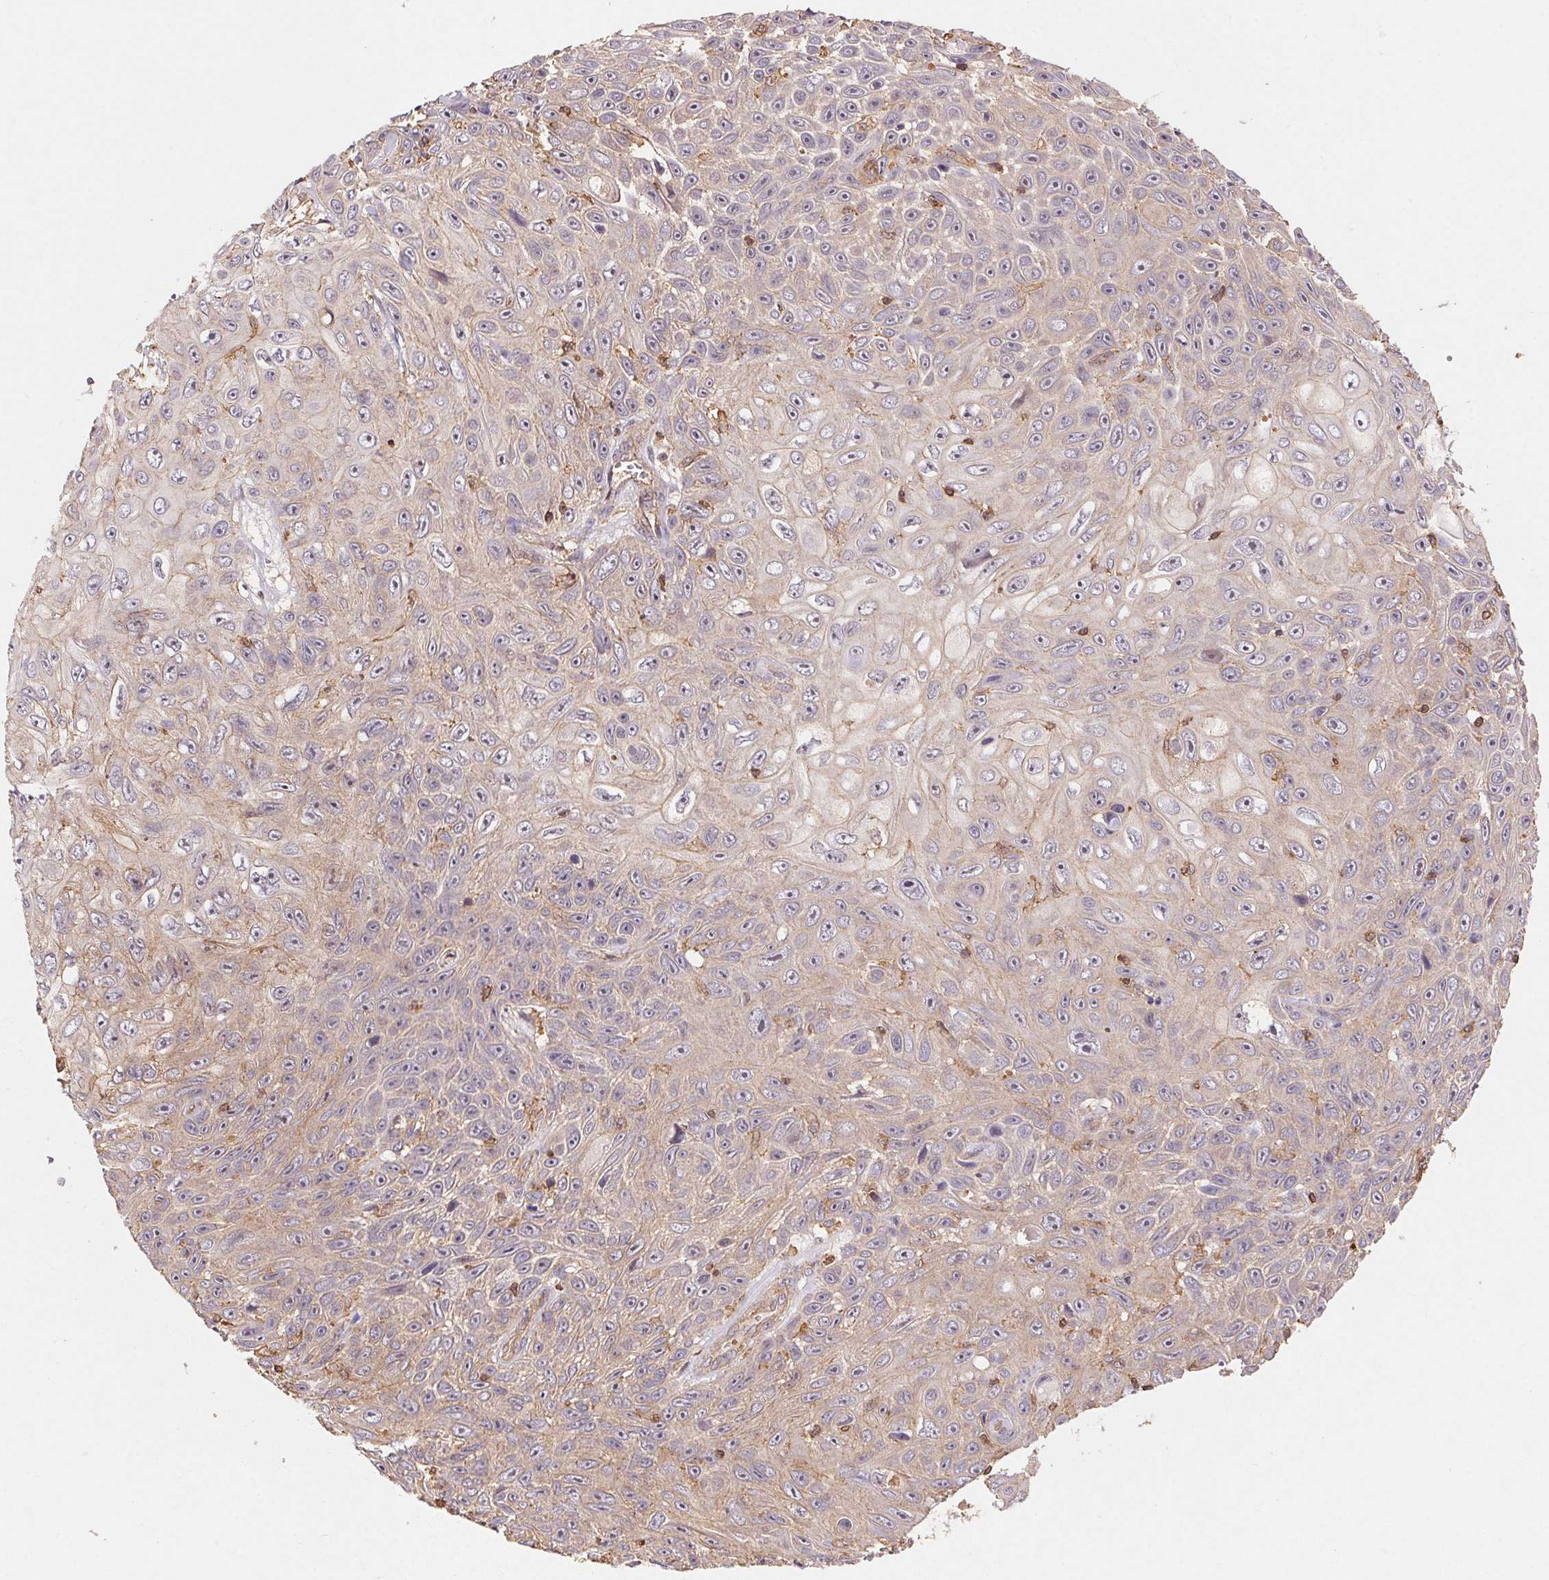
{"staining": {"intensity": "weak", "quantity": "25%-75%", "location": "cytoplasmic/membranous,nuclear"}, "tissue": "skin cancer", "cell_type": "Tumor cells", "image_type": "cancer", "snomed": [{"axis": "morphology", "description": "Squamous cell carcinoma, NOS"}, {"axis": "topography", "description": "Skin"}], "caption": "Protein expression analysis of human skin cancer (squamous cell carcinoma) reveals weak cytoplasmic/membranous and nuclear expression in about 25%-75% of tumor cells. (IHC, brightfield microscopy, high magnification).", "gene": "ATG10", "patient": {"sex": "male", "age": 82}}